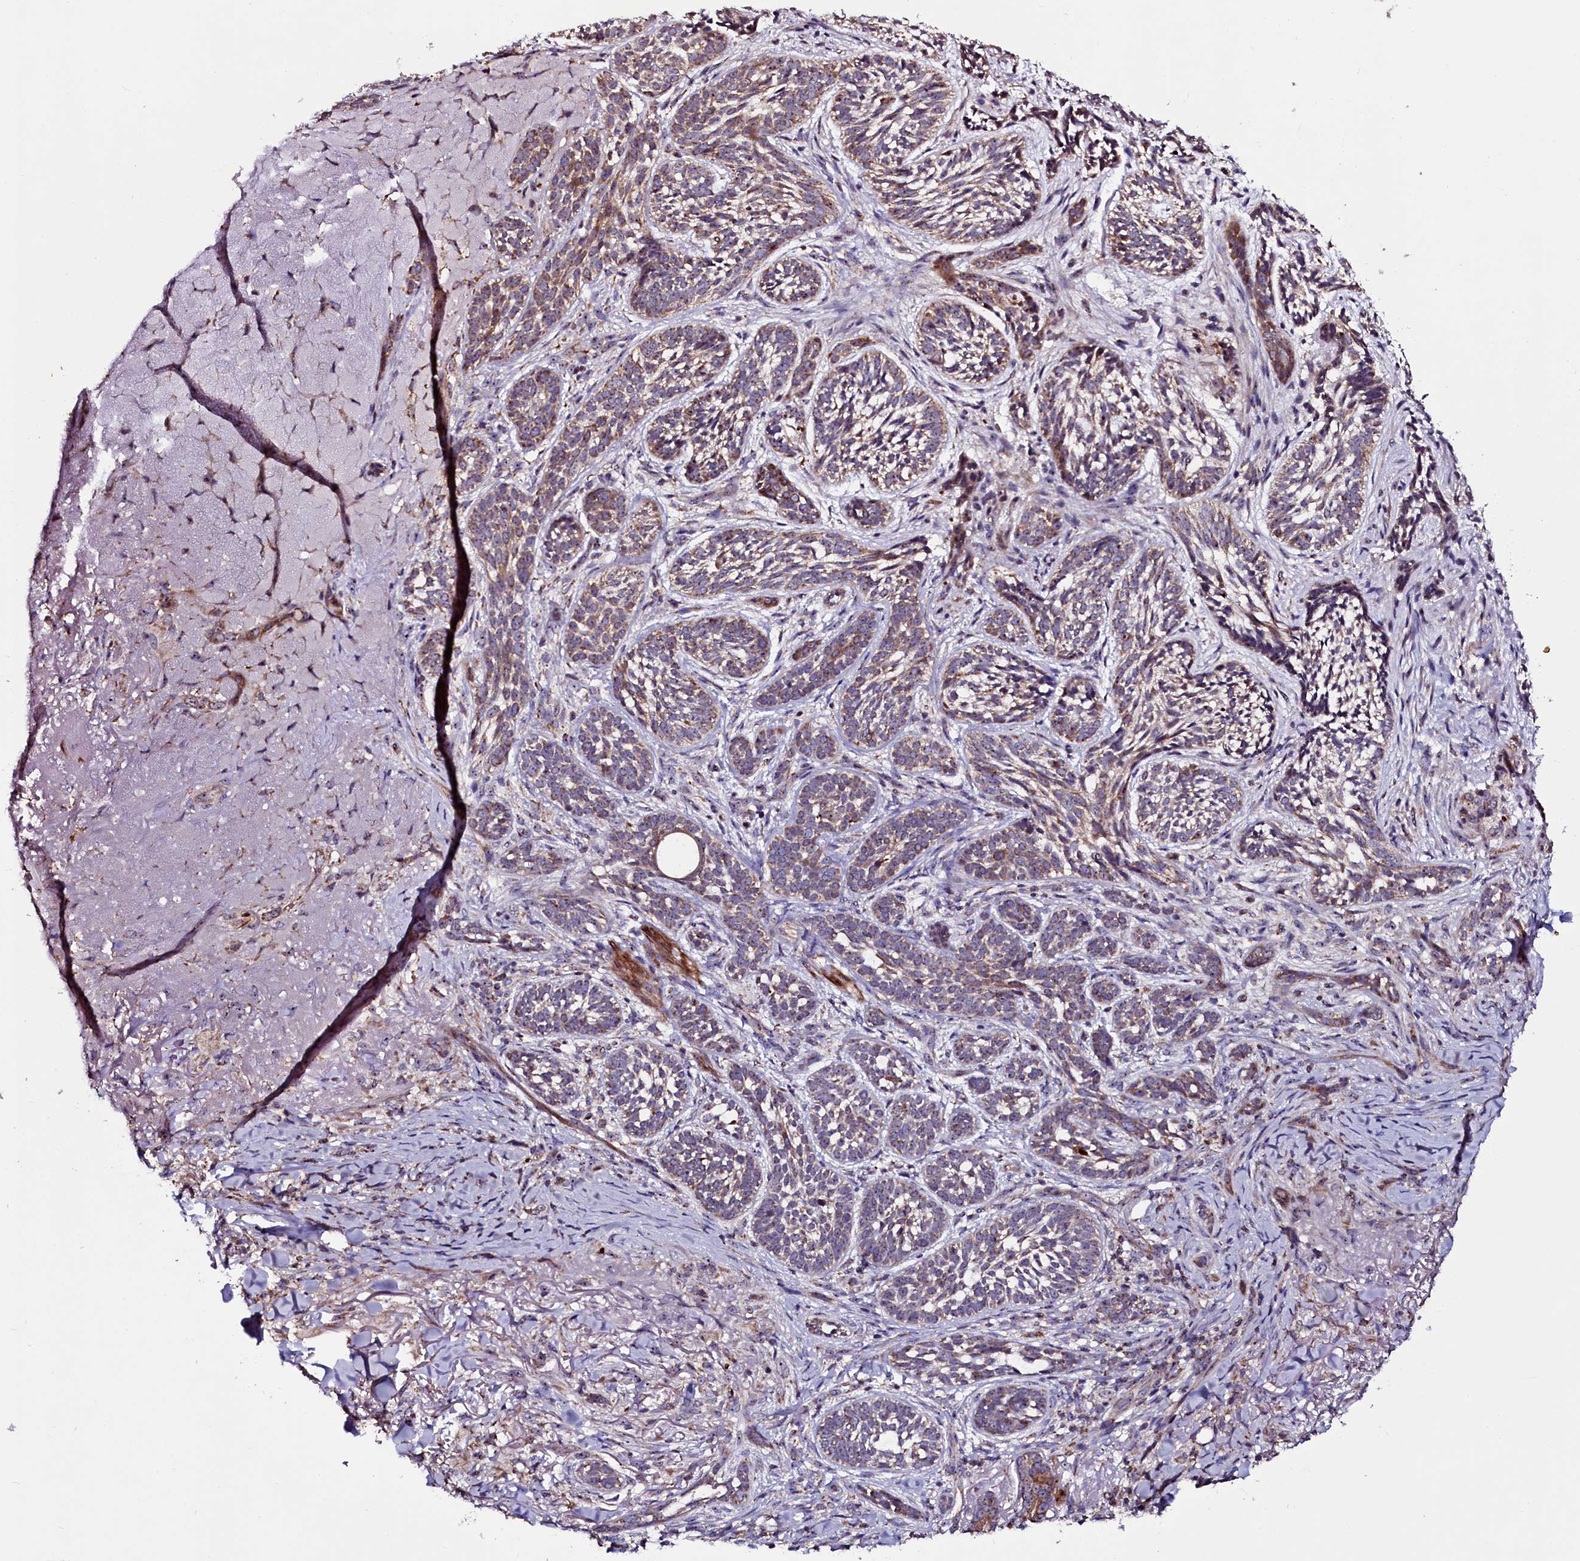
{"staining": {"intensity": "moderate", "quantity": ">75%", "location": "cytoplasmic/membranous"}, "tissue": "skin cancer", "cell_type": "Tumor cells", "image_type": "cancer", "snomed": [{"axis": "morphology", "description": "Basal cell carcinoma"}, {"axis": "topography", "description": "Skin"}], "caption": "Skin cancer (basal cell carcinoma) stained with IHC demonstrates moderate cytoplasmic/membranous staining in about >75% of tumor cells.", "gene": "NAA80", "patient": {"sex": "male", "age": 71}}